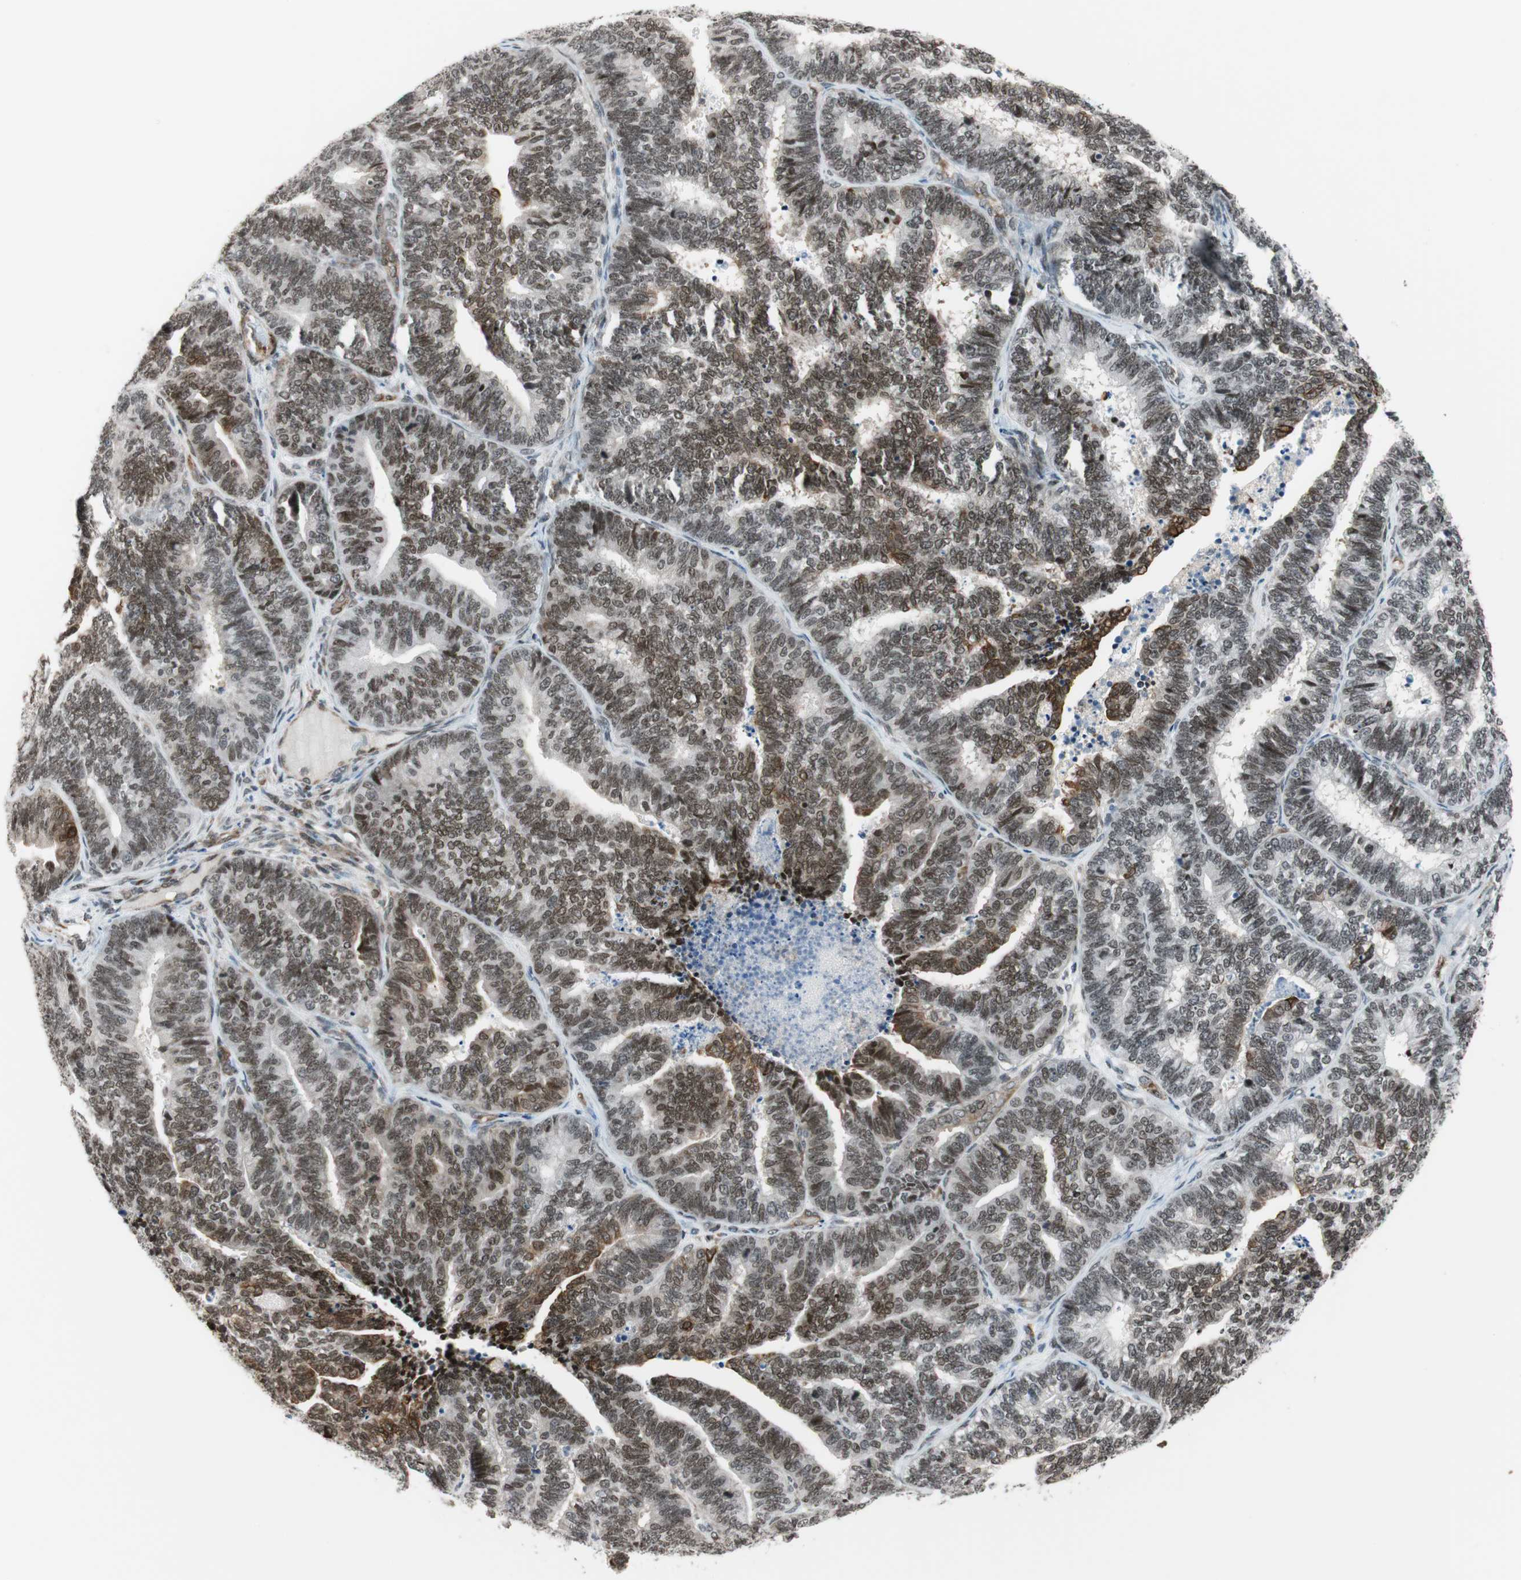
{"staining": {"intensity": "moderate", "quantity": ">75%", "location": "cytoplasmic/membranous"}, "tissue": "endometrial cancer", "cell_type": "Tumor cells", "image_type": "cancer", "snomed": [{"axis": "morphology", "description": "Adenocarcinoma, NOS"}, {"axis": "topography", "description": "Endometrium"}], "caption": "Tumor cells exhibit moderate cytoplasmic/membranous staining in approximately >75% of cells in endometrial adenocarcinoma.", "gene": "ZNF512B", "patient": {"sex": "female", "age": 70}}